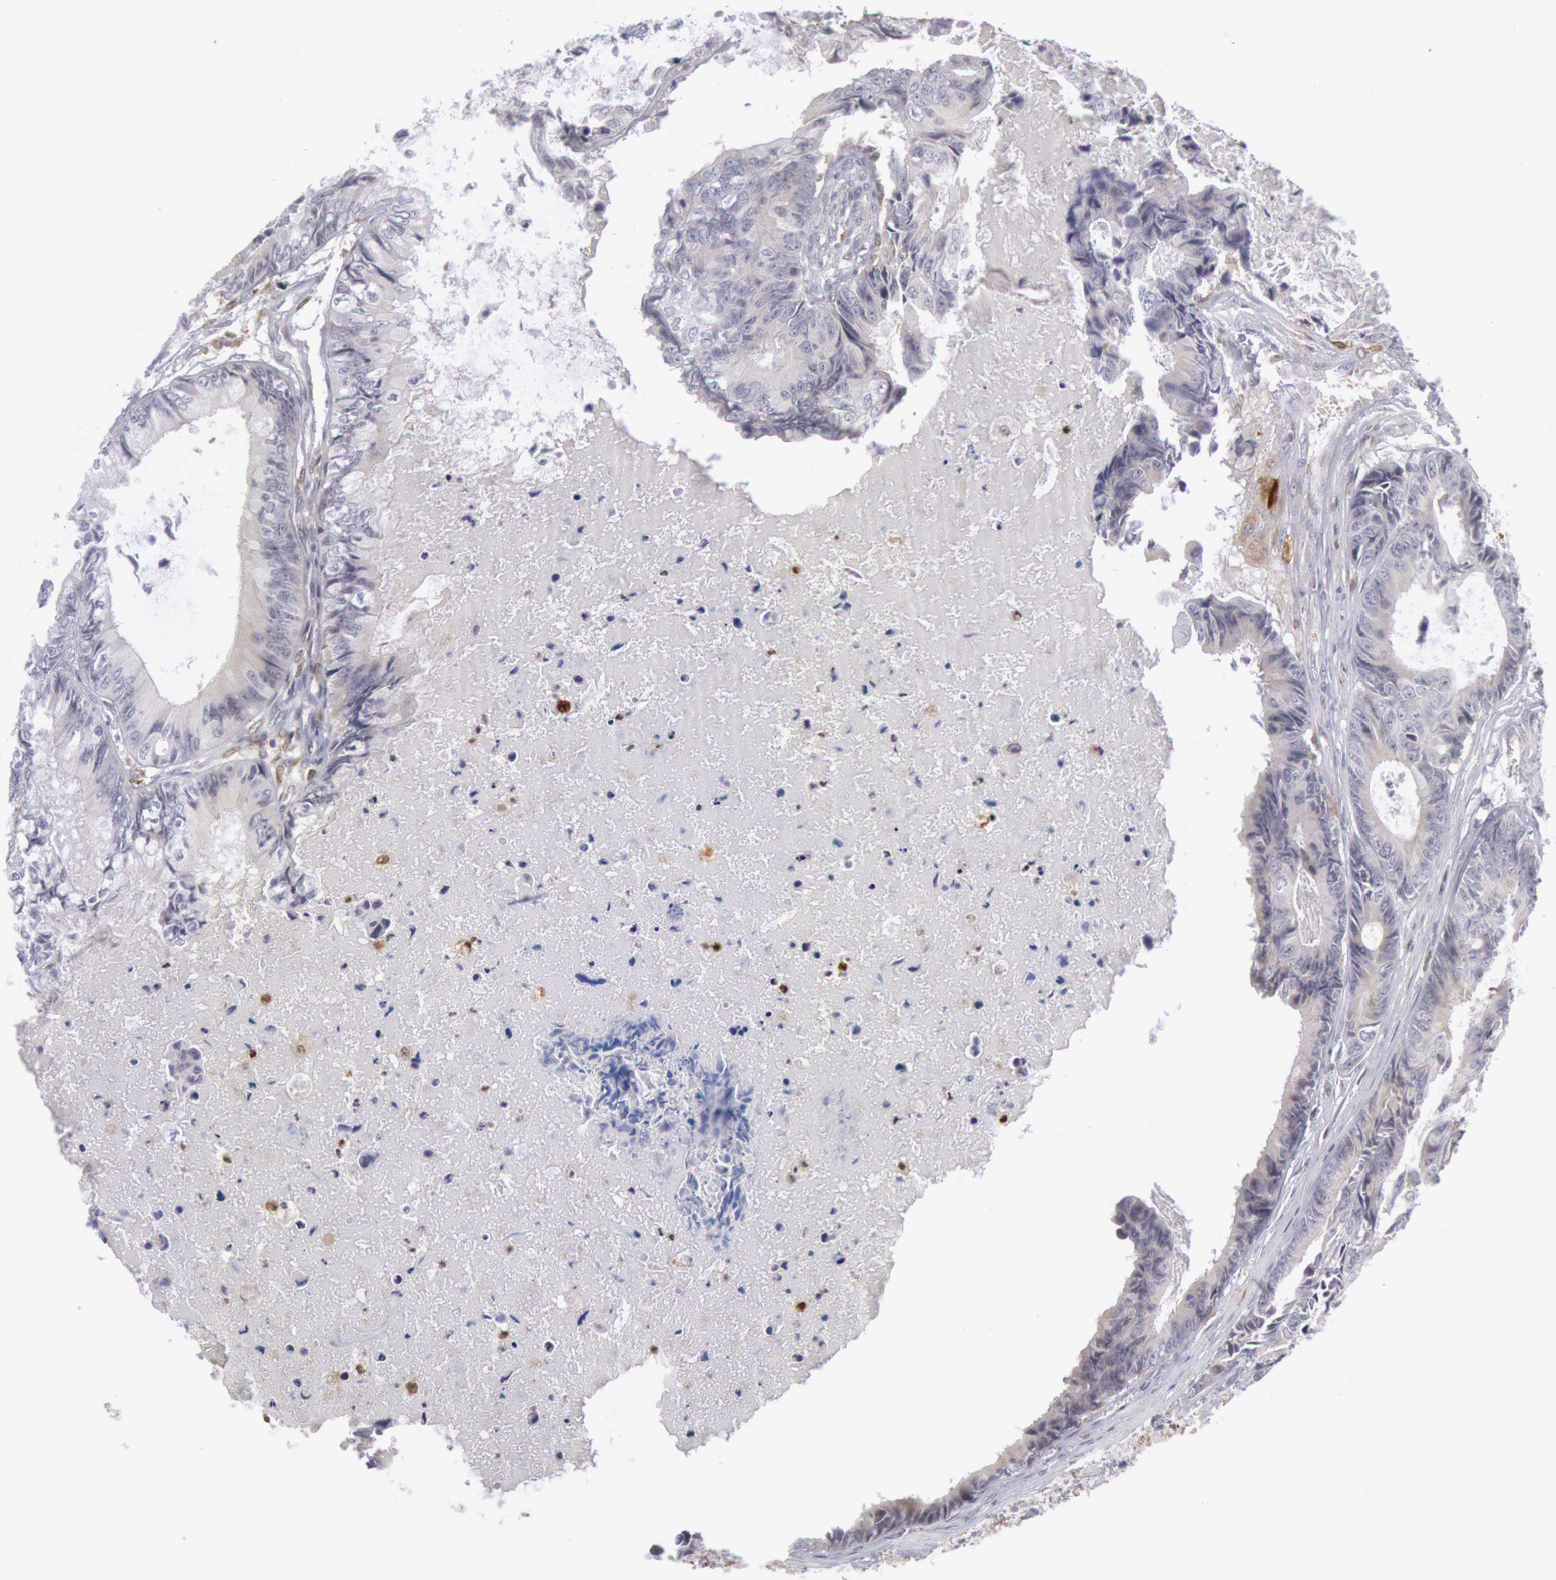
{"staining": {"intensity": "negative", "quantity": "none", "location": "none"}, "tissue": "colorectal cancer", "cell_type": "Tumor cells", "image_type": "cancer", "snomed": [{"axis": "morphology", "description": "Adenocarcinoma, NOS"}, {"axis": "topography", "description": "Rectum"}], "caption": "This is an immunohistochemistry (IHC) histopathology image of colorectal adenocarcinoma. There is no staining in tumor cells.", "gene": "PTGS2", "patient": {"sex": "female", "age": 98}}